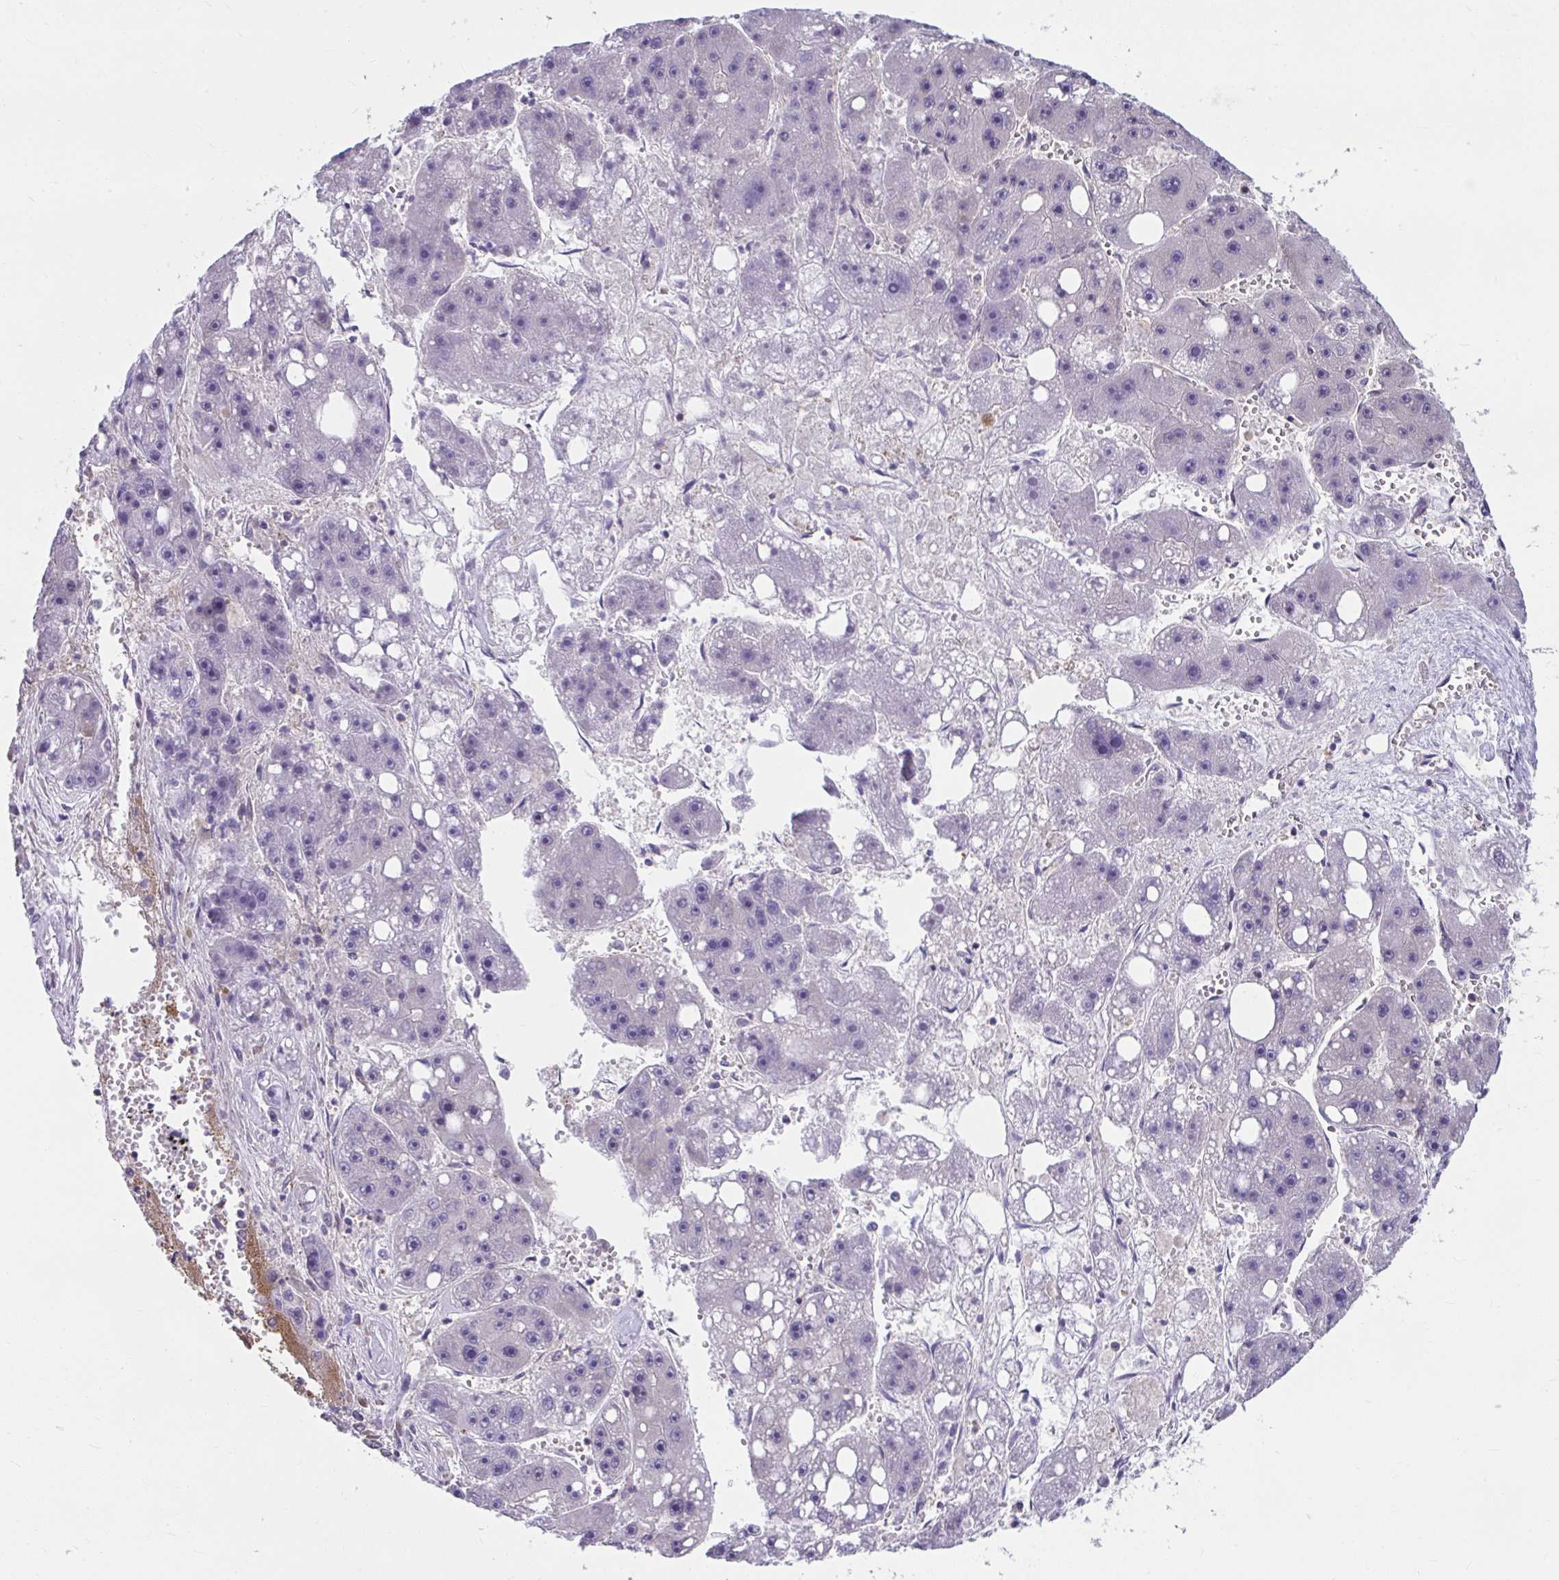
{"staining": {"intensity": "negative", "quantity": "none", "location": "none"}, "tissue": "liver cancer", "cell_type": "Tumor cells", "image_type": "cancer", "snomed": [{"axis": "morphology", "description": "Carcinoma, Hepatocellular, NOS"}, {"axis": "topography", "description": "Liver"}], "caption": "Immunohistochemistry (IHC) of human liver hepatocellular carcinoma shows no positivity in tumor cells.", "gene": "PCDHB7", "patient": {"sex": "female", "age": 61}}